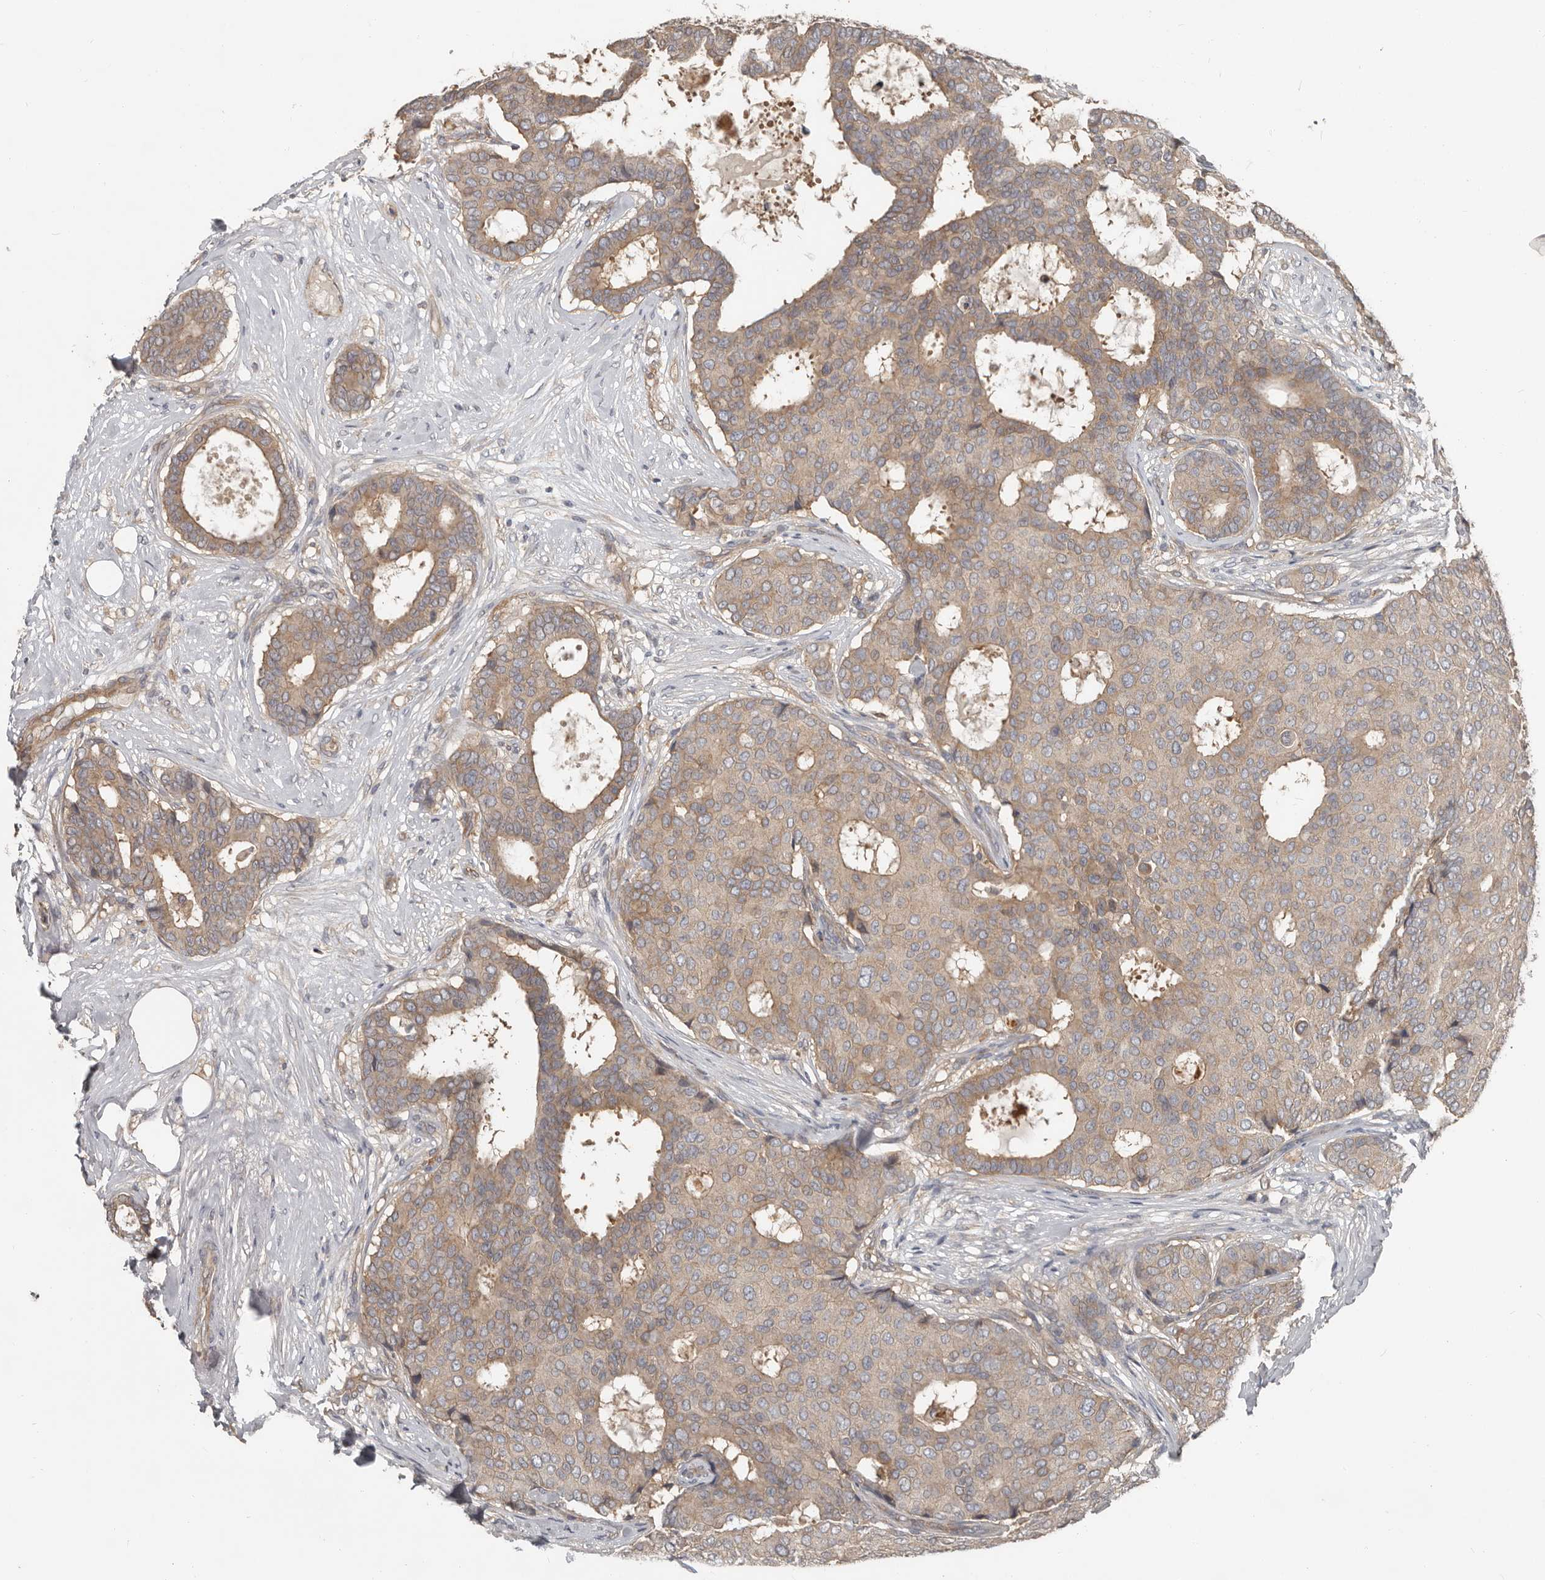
{"staining": {"intensity": "weak", "quantity": ">75%", "location": "cytoplasmic/membranous"}, "tissue": "breast cancer", "cell_type": "Tumor cells", "image_type": "cancer", "snomed": [{"axis": "morphology", "description": "Duct carcinoma"}, {"axis": "topography", "description": "Breast"}], "caption": "A low amount of weak cytoplasmic/membranous positivity is identified in approximately >75% of tumor cells in breast invasive ductal carcinoma tissue.", "gene": "AKNAD1", "patient": {"sex": "female", "age": 75}}